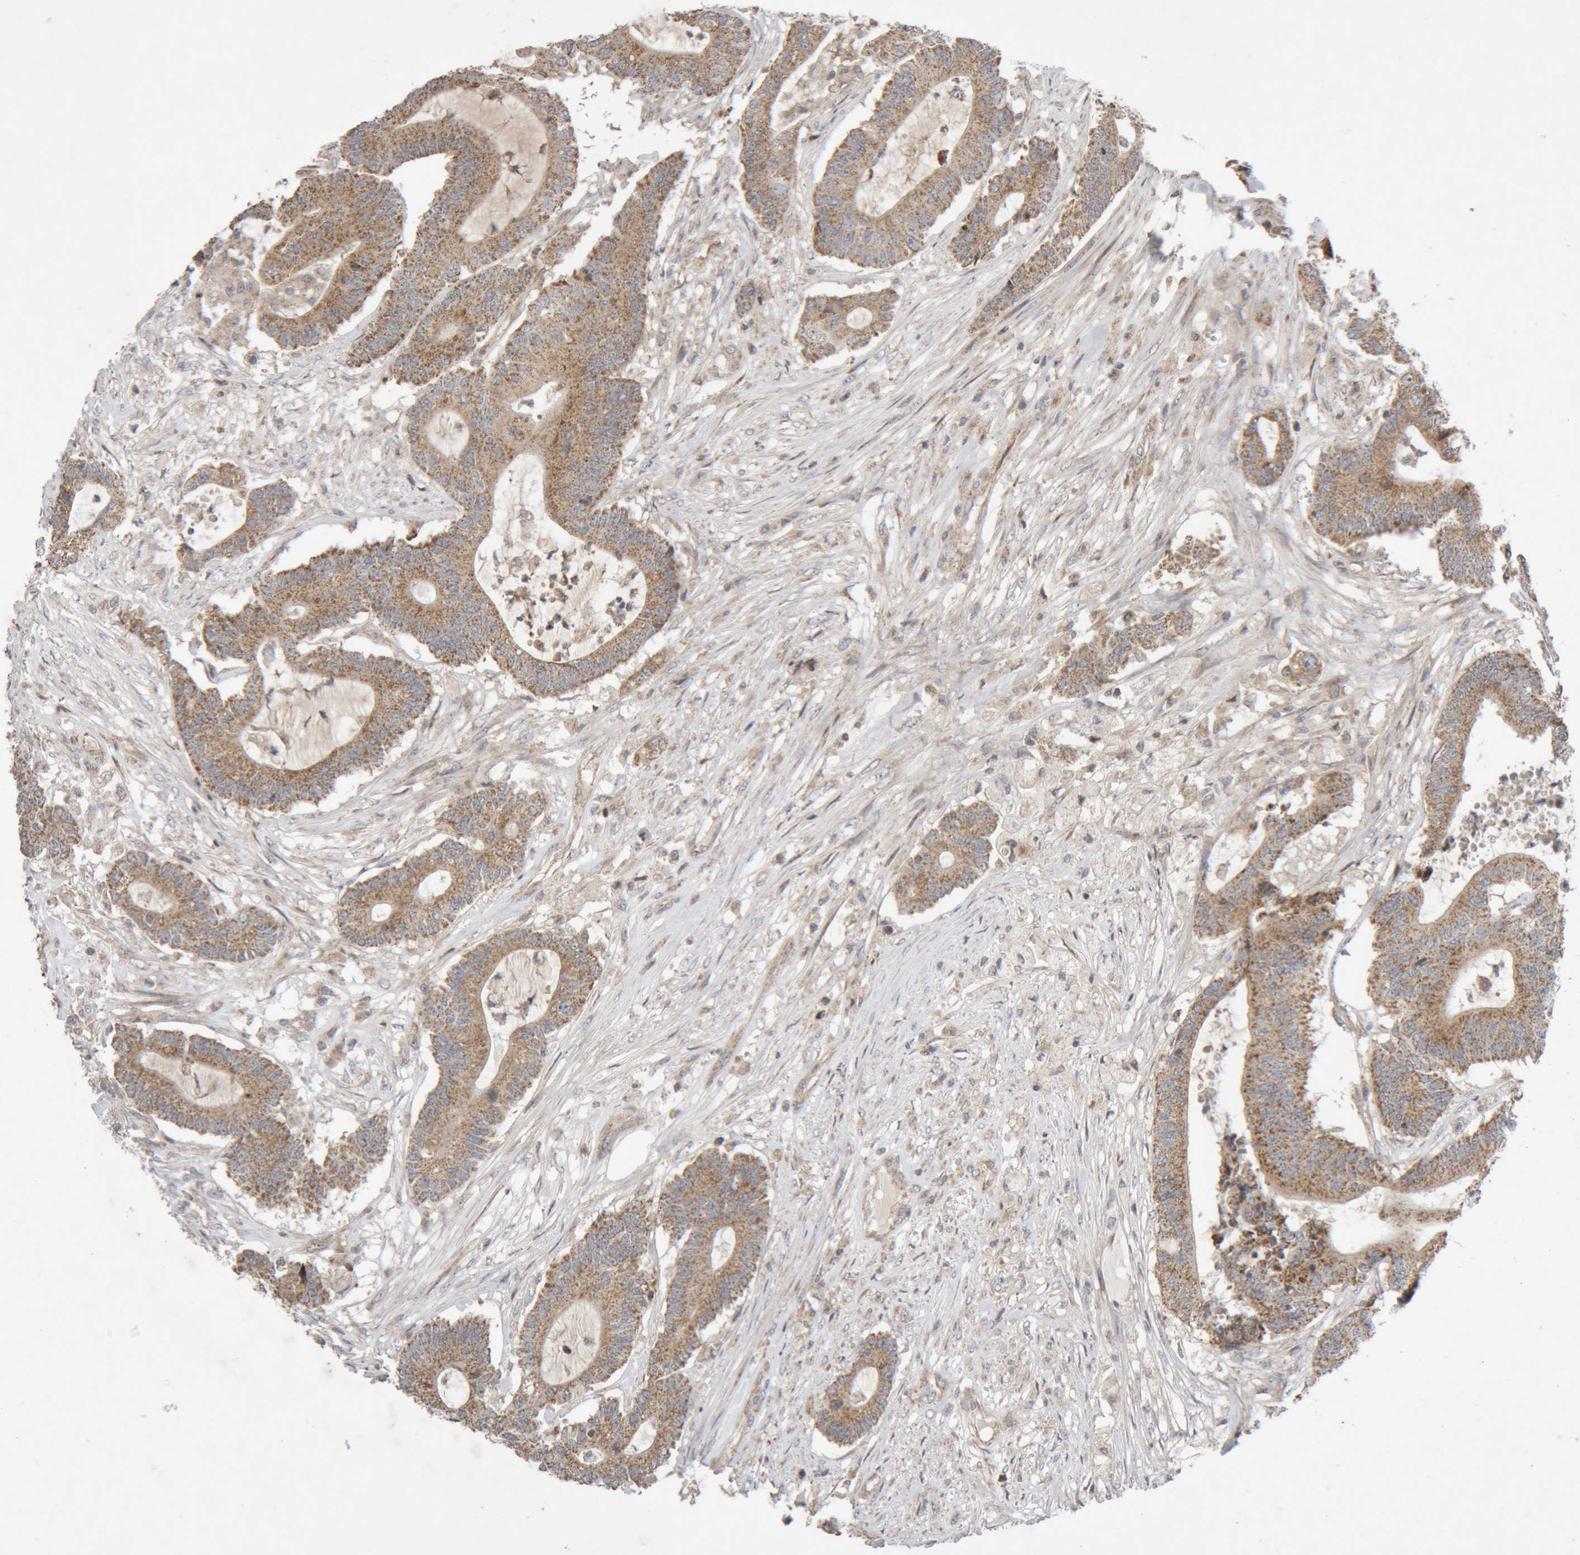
{"staining": {"intensity": "moderate", "quantity": ">75%", "location": "cytoplasmic/membranous"}, "tissue": "colorectal cancer", "cell_type": "Tumor cells", "image_type": "cancer", "snomed": [{"axis": "morphology", "description": "Adenocarcinoma, NOS"}, {"axis": "topography", "description": "Colon"}], "caption": "This photomicrograph exhibits immunohistochemistry staining of colorectal adenocarcinoma, with medium moderate cytoplasmic/membranous expression in about >75% of tumor cells.", "gene": "KIF21B", "patient": {"sex": "female", "age": 84}}